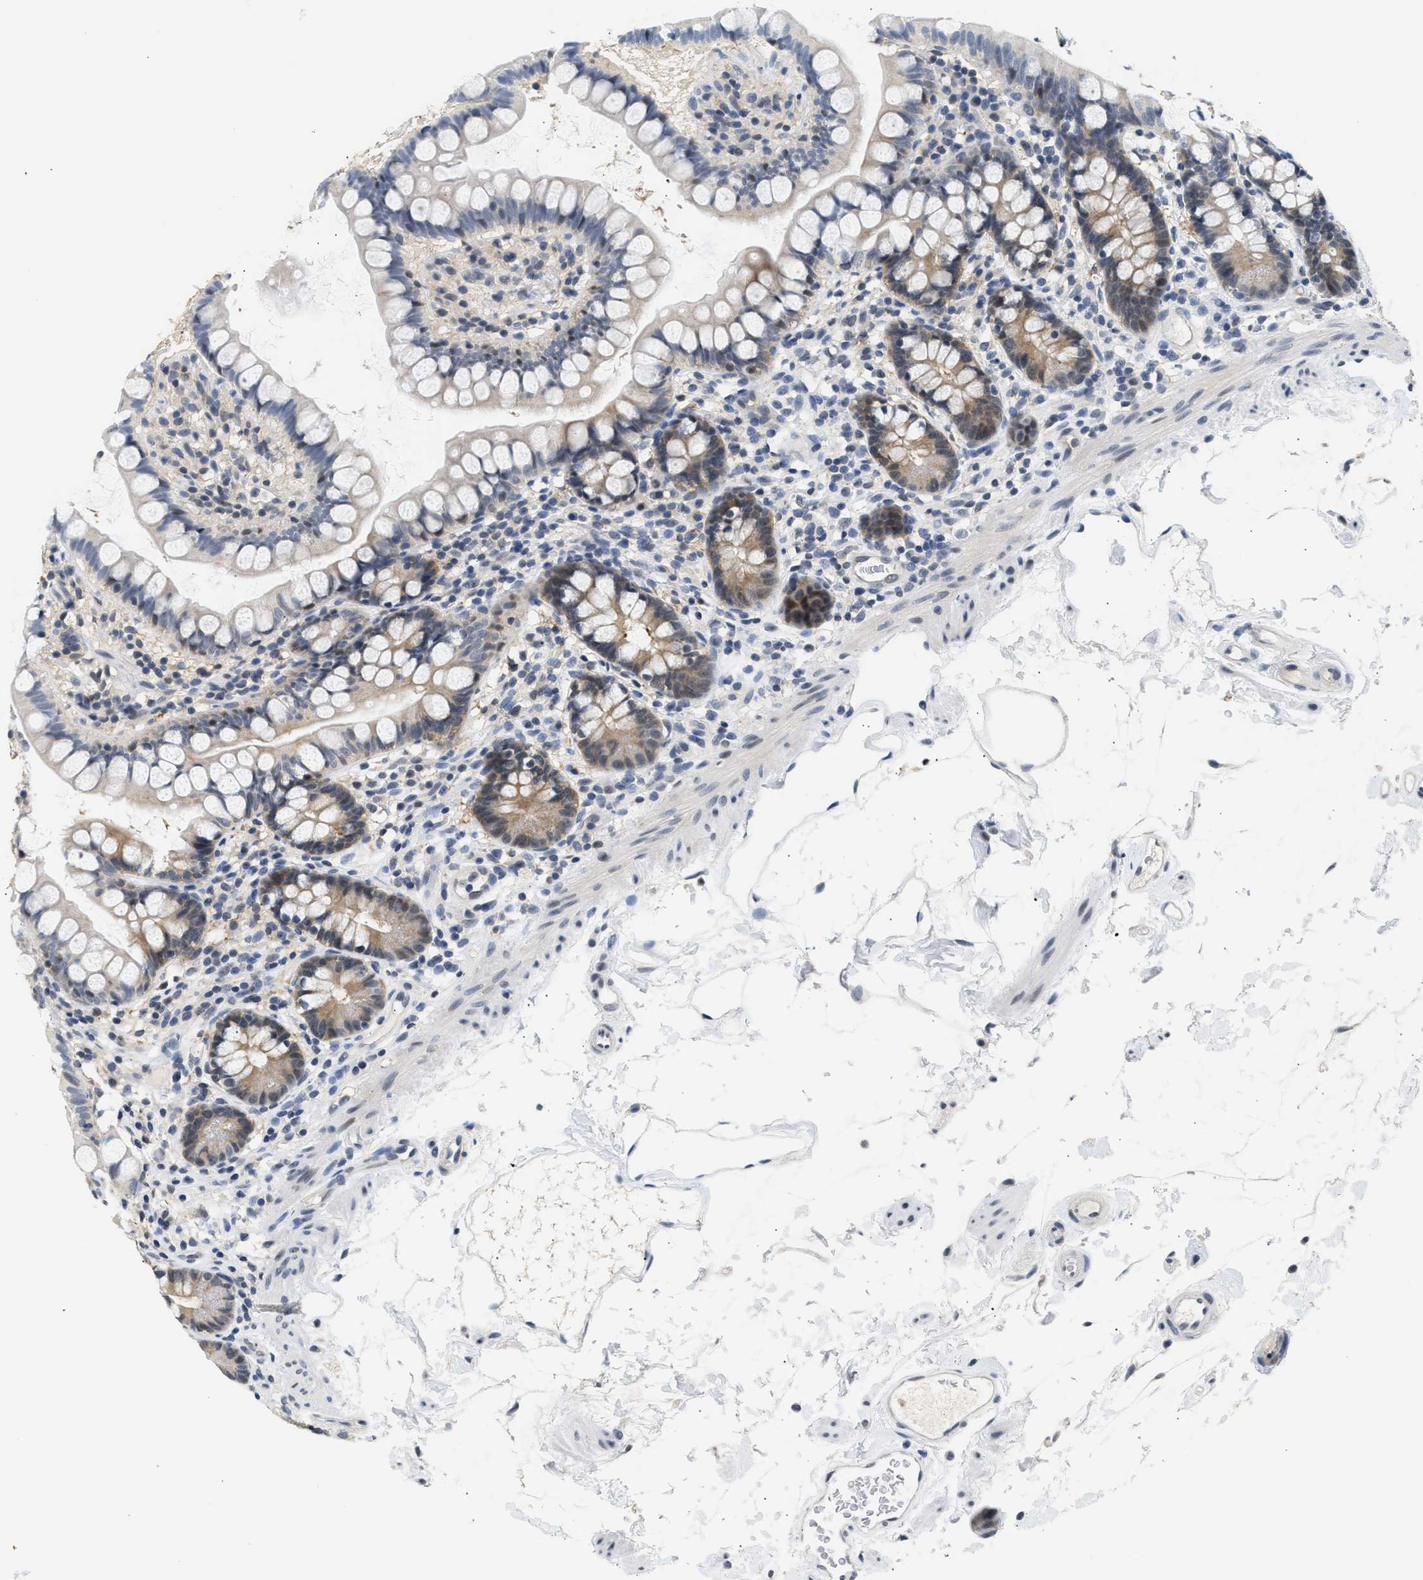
{"staining": {"intensity": "weak", "quantity": "<25%", "location": "cytoplasmic/membranous"}, "tissue": "small intestine", "cell_type": "Glandular cells", "image_type": "normal", "snomed": [{"axis": "morphology", "description": "Normal tissue, NOS"}, {"axis": "topography", "description": "Small intestine"}], "caption": "Small intestine stained for a protein using IHC displays no staining glandular cells.", "gene": "PPM1L", "patient": {"sex": "female", "age": 84}}